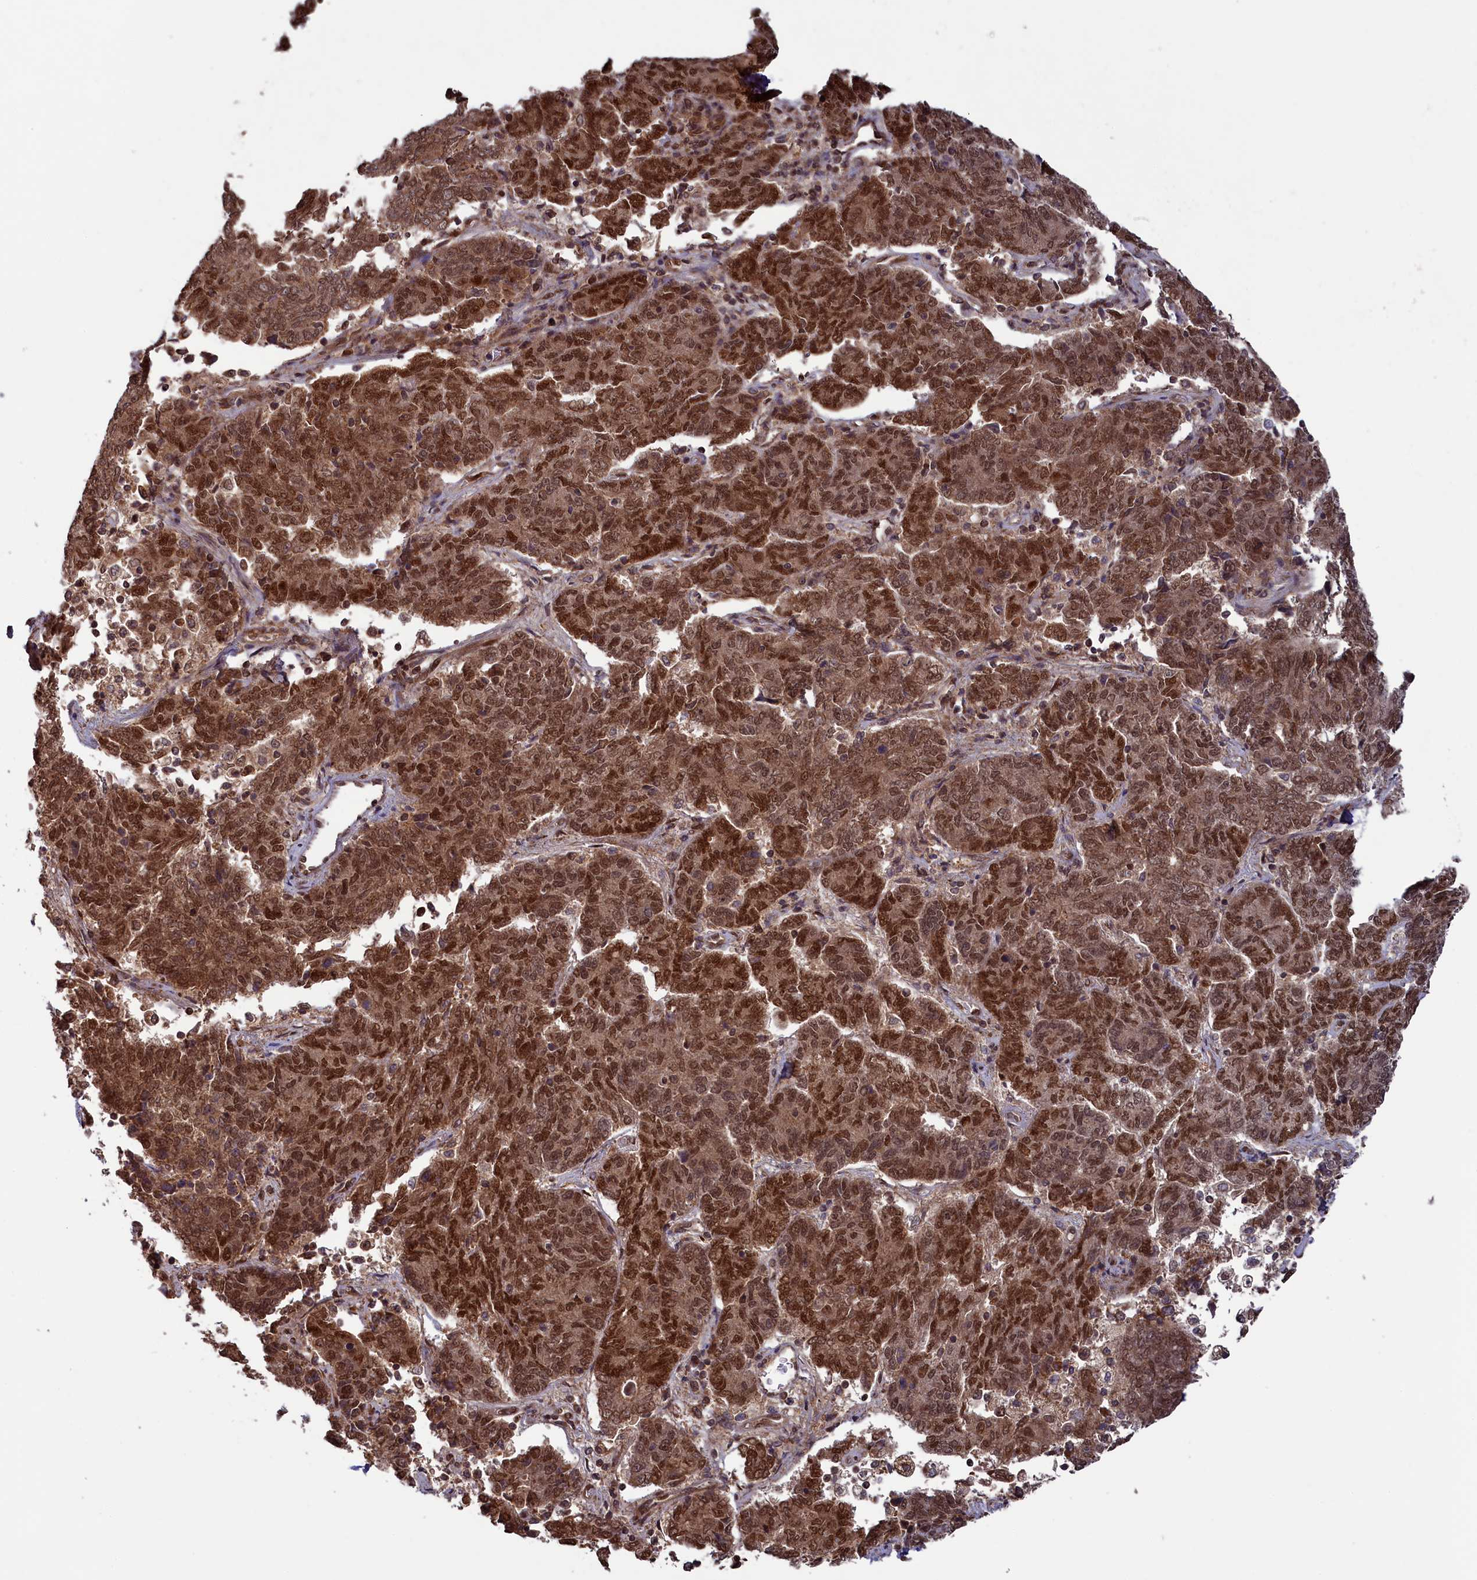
{"staining": {"intensity": "strong", "quantity": ">75%", "location": "cytoplasmic/membranous,nuclear"}, "tissue": "endometrial cancer", "cell_type": "Tumor cells", "image_type": "cancer", "snomed": [{"axis": "morphology", "description": "Adenocarcinoma, NOS"}, {"axis": "topography", "description": "Endometrium"}], "caption": "This micrograph demonstrates immunohistochemistry staining of endometrial cancer (adenocarcinoma), with high strong cytoplasmic/membranous and nuclear staining in approximately >75% of tumor cells.", "gene": "NAE1", "patient": {"sex": "female", "age": 80}}